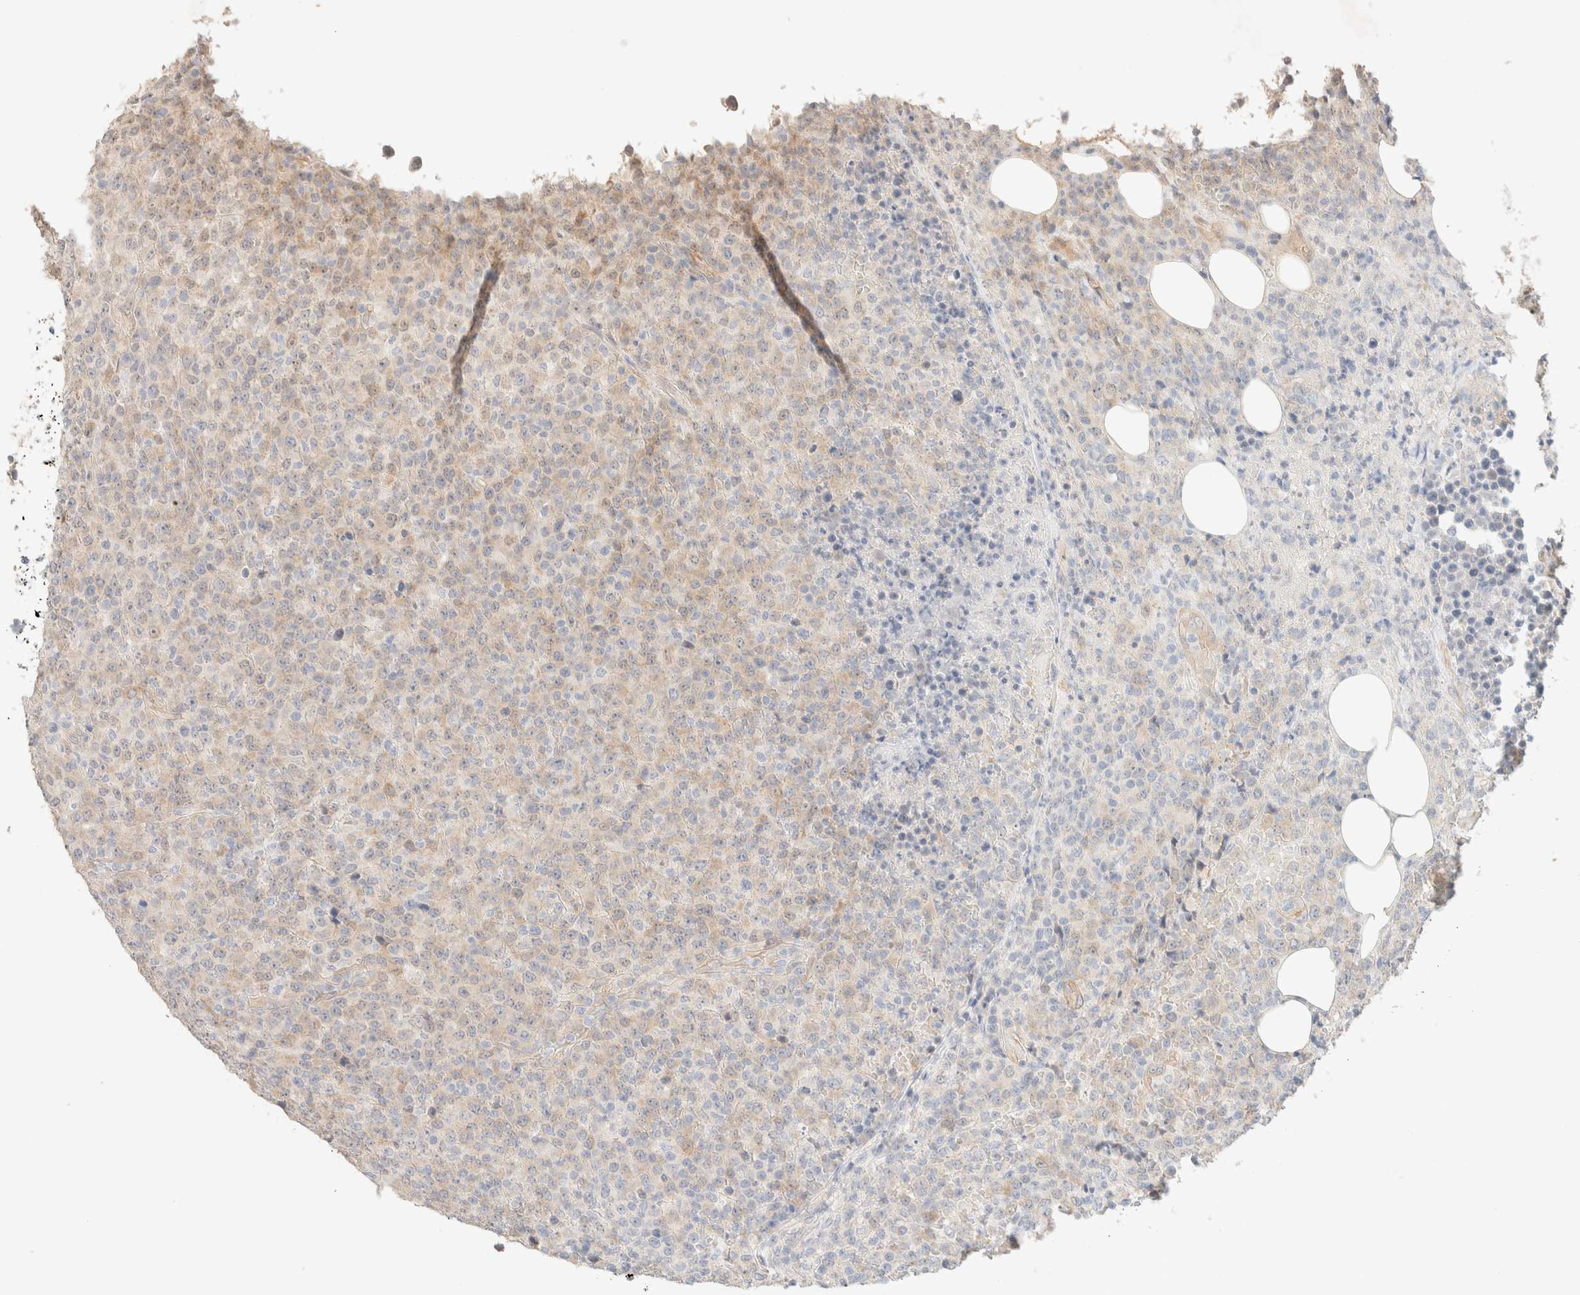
{"staining": {"intensity": "weak", "quantity": "25%-75%", "location": "cytoplasmic/membranous"}, "tissue": "lymphoma", "cell_type": "Tumor cells", "image_type": "cancer", "snomed": [{"axis": "morphology", "description": "Malignant lymphoma, non-Hodgkin's type, High grade"}, {"axis": "topography", "description": "Lymph node"}], "caption": "A micrograph of lymphoma stained for a protein displays weak cytoplasmic/membranous brown staining in tumor cells.", "gene": "CSNK1E", "patient": {"sex": "male", "age": 13}}